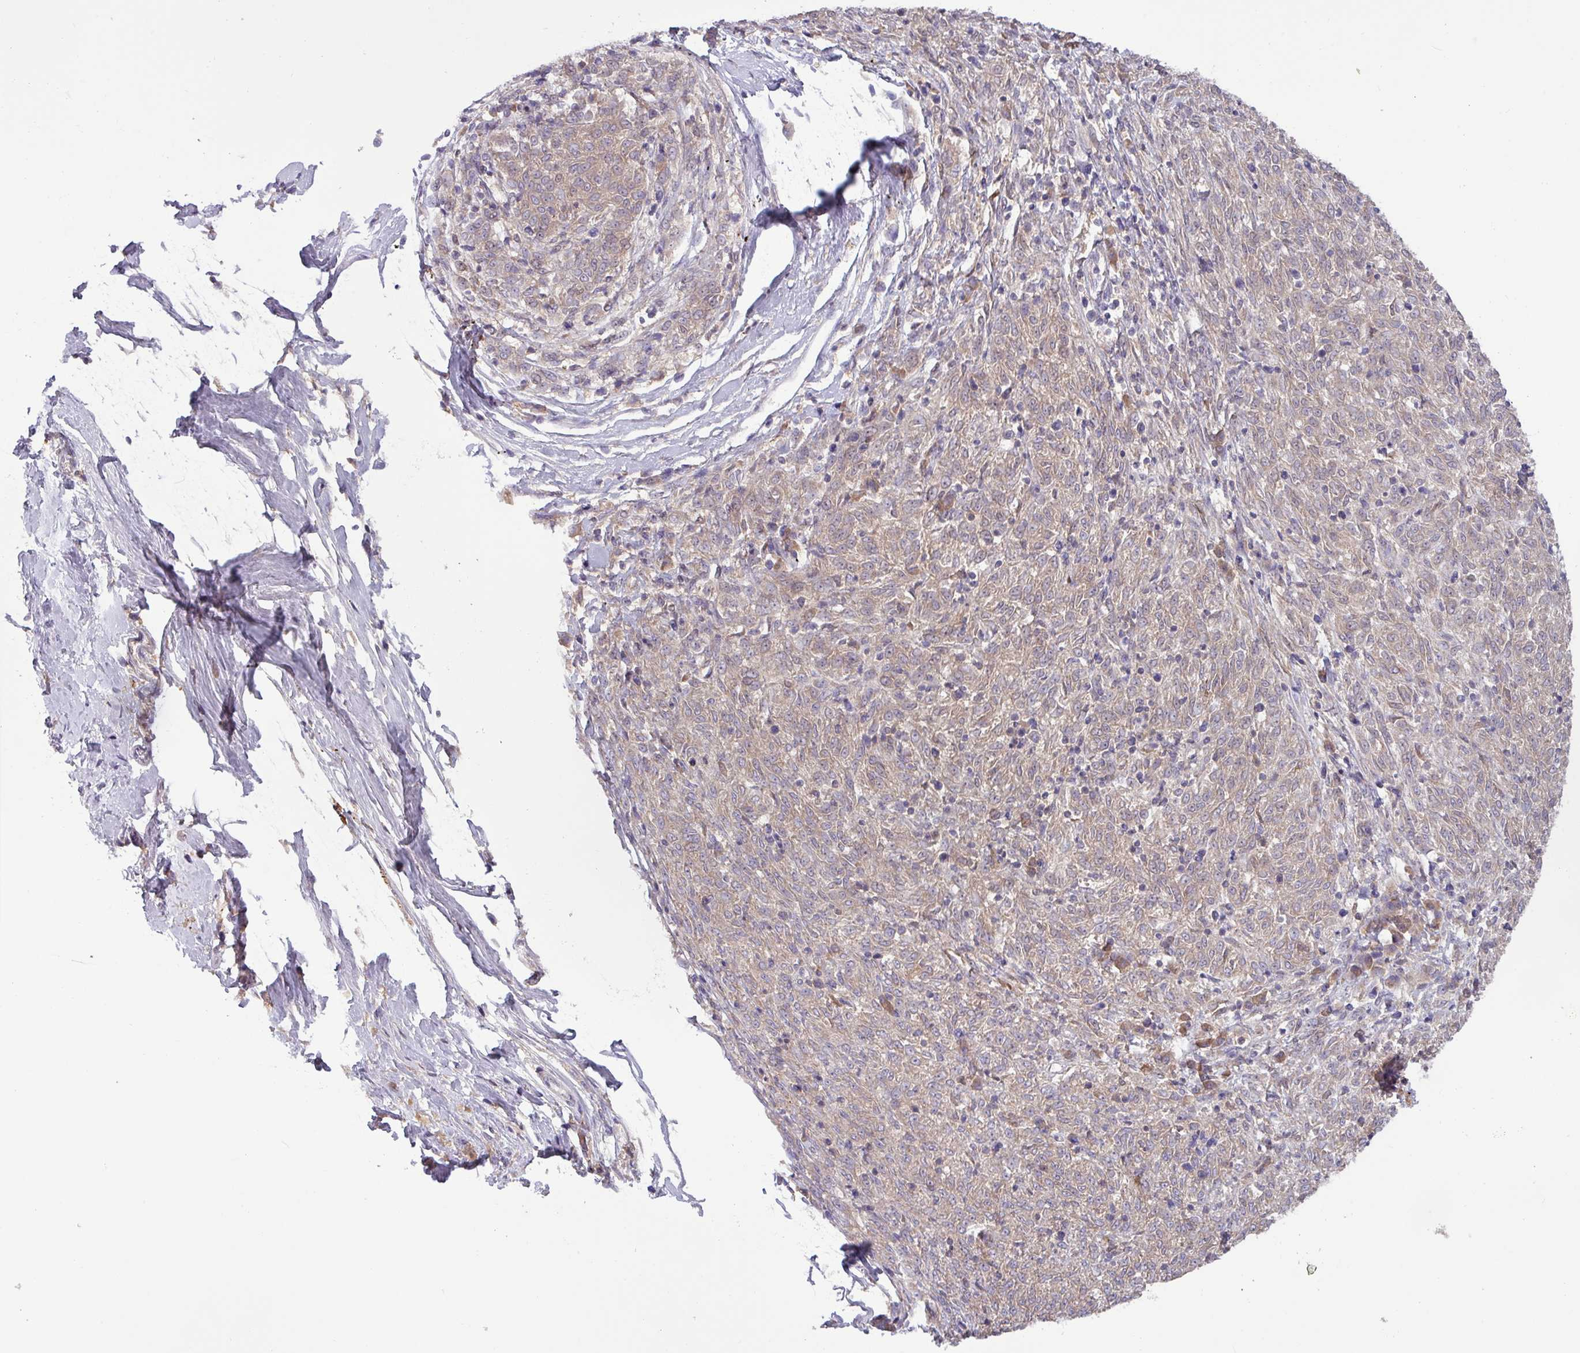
{"staining": {"intensity": "weak", "quantity": ">75%", "location": "cytoplasmic/membranous"}, "tissue": "melanoma", "cell_type": "Tumor cells", "image_type": "cancer", "snomed": [{"axis": "morphology", "description": "Malignant melanoma, NOS"}, {"axis": "topography", "description": "Skin"}], "caption": "A high-resolution micrograph shows IHC staining of malignant melanoma, which shows weak cytoplasmic/membranous expression in approximately >75% of tumor cells. Using DAB (3,3'-diaminobenzidine) (brown) and hematoxylin (blue) stains, captured at high magnification using brightfield microscopy.", "gene": "TNFSF12", "patient": {"sex": "female", "age": 72}}